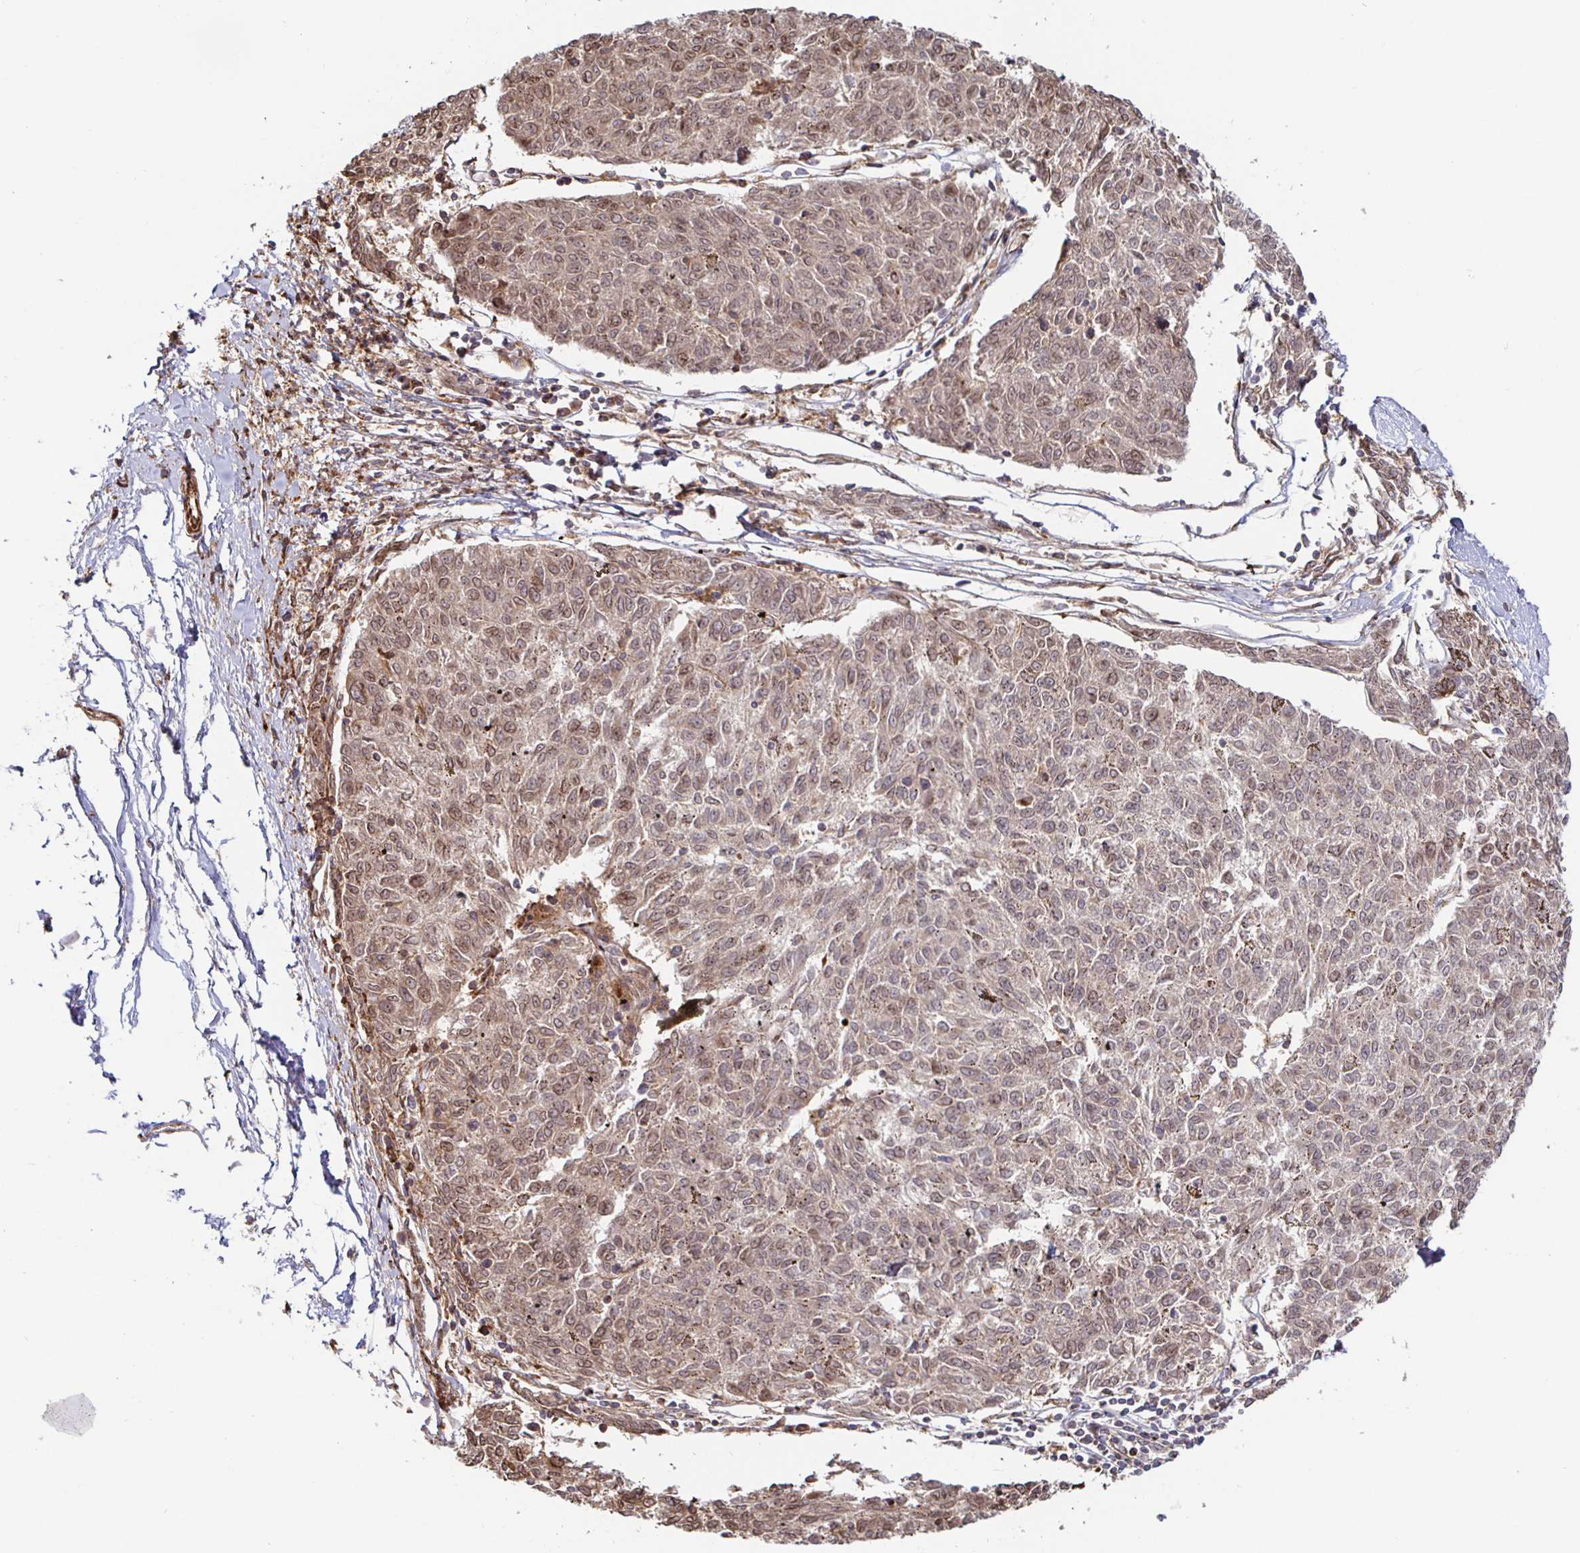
{"staining": {"intensity": "weak", "quantity": "25%-75%", "location": "nuclear"}, "tissue": "melanoma", "cell_type": "Tumor cells", "image_type": "cancer", "snomed": [{"axis": "morphology", "description": "Malignant melanoma, NOS"}, {"axis": "topography", "description": "Skin"}], "caption": "Immunohistochemistry (IHC) histopathology image of malignant melanoma stained for a protein (brown), which exhibits low levels of weak nuclear expression in approximately 25%-75% of tumor cells.", "gene": "STRAP", "patient": {"sex": "female", "age": 72}}